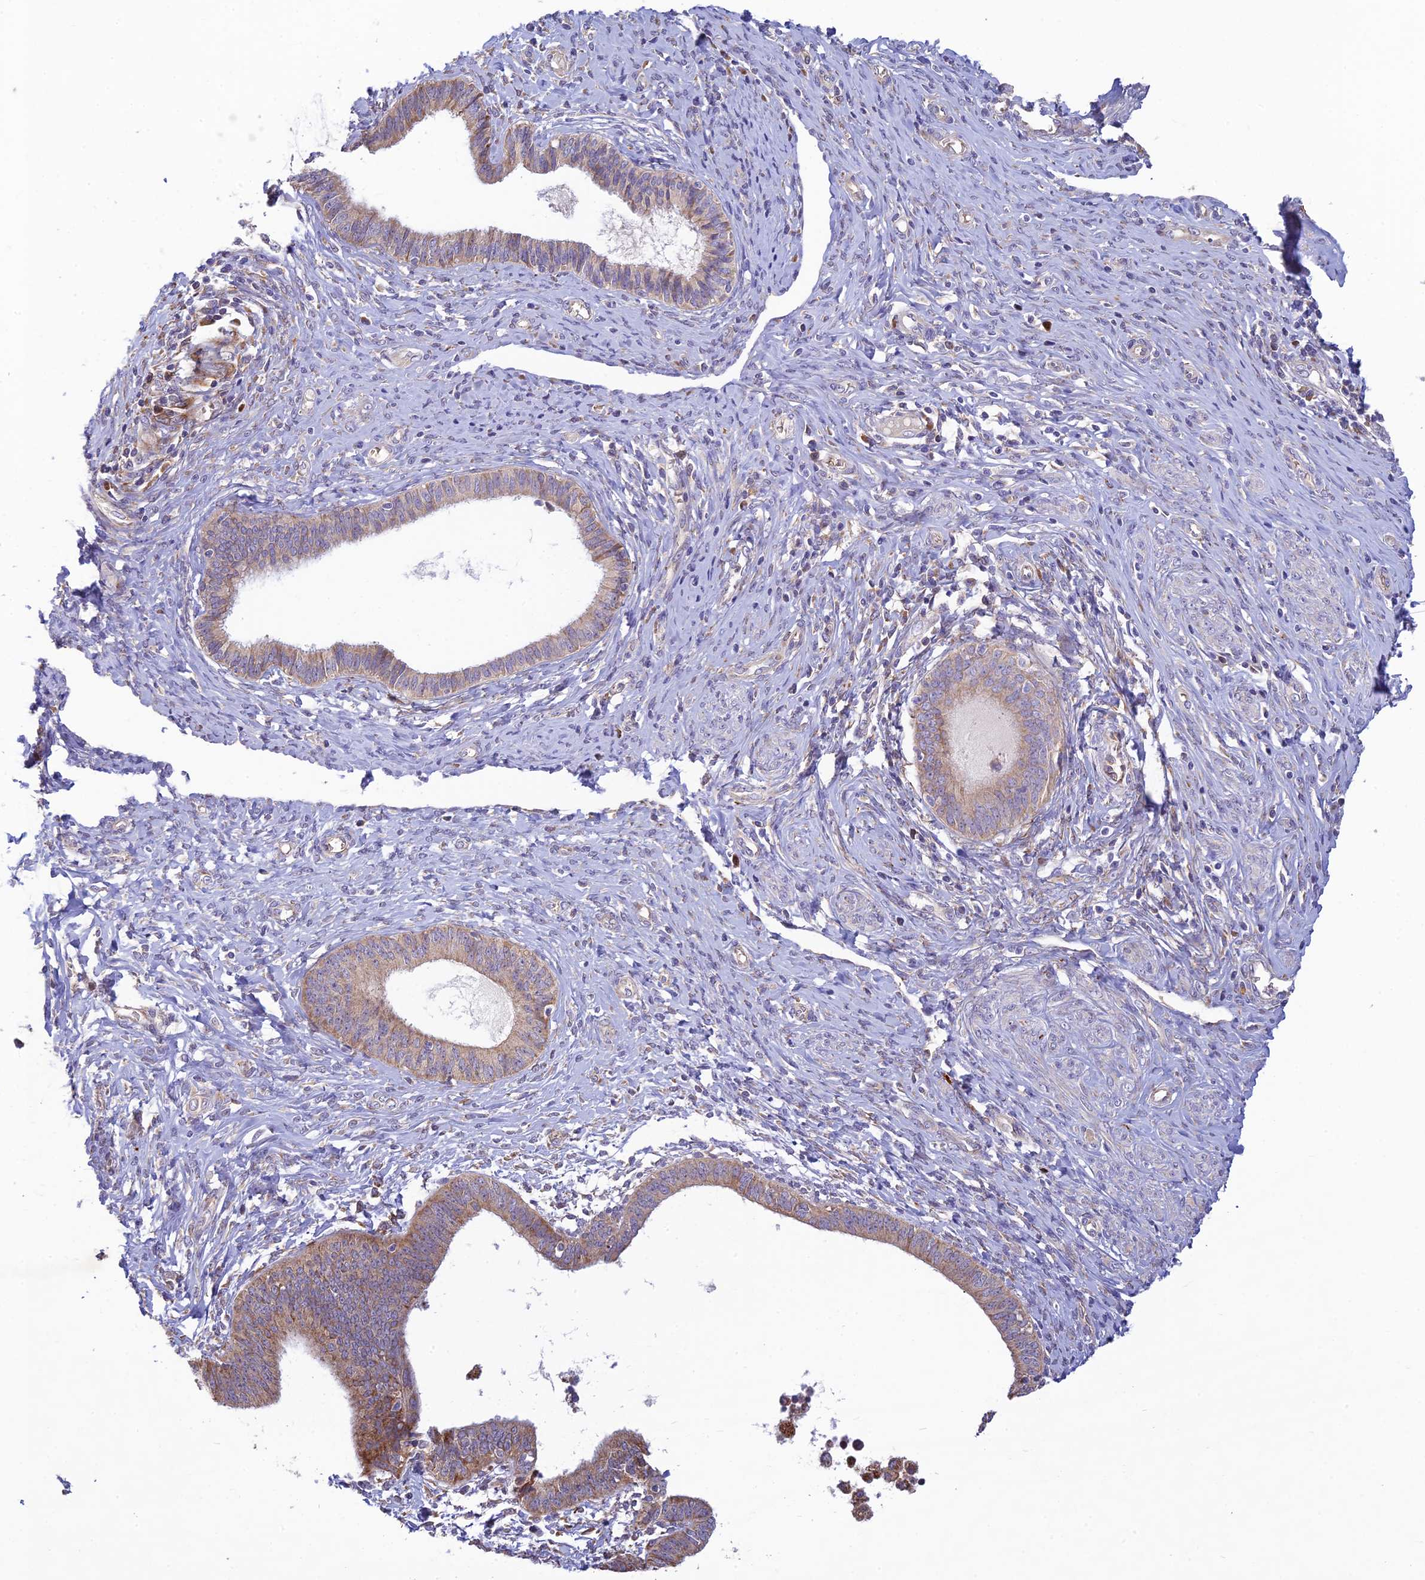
{"staining": {"intensity": "moderate", "quantity": "25%-75%", "location": "cytoplasmic/membranous"}, "tissue": "endometrial cancer", "cell_type": "Tumor cells", "image_type": "cancer", "snomed": [{"axis": "morphology", "description": "Adenocarcinoma, NOS"}, {"axis": "topography", "description": "Endometrium"}], "caption": "Protein expression analysis of human adenocarcinoma (endometrial) reveals moderate cytoplasmic/membranous positivity in approximately 25%-75% of tumor cells. The protein of interest is shown in brown color, while the nuclei are stained blue.", "gene": "UFSP2", "patient": {"sex": "female", "age": 79}}